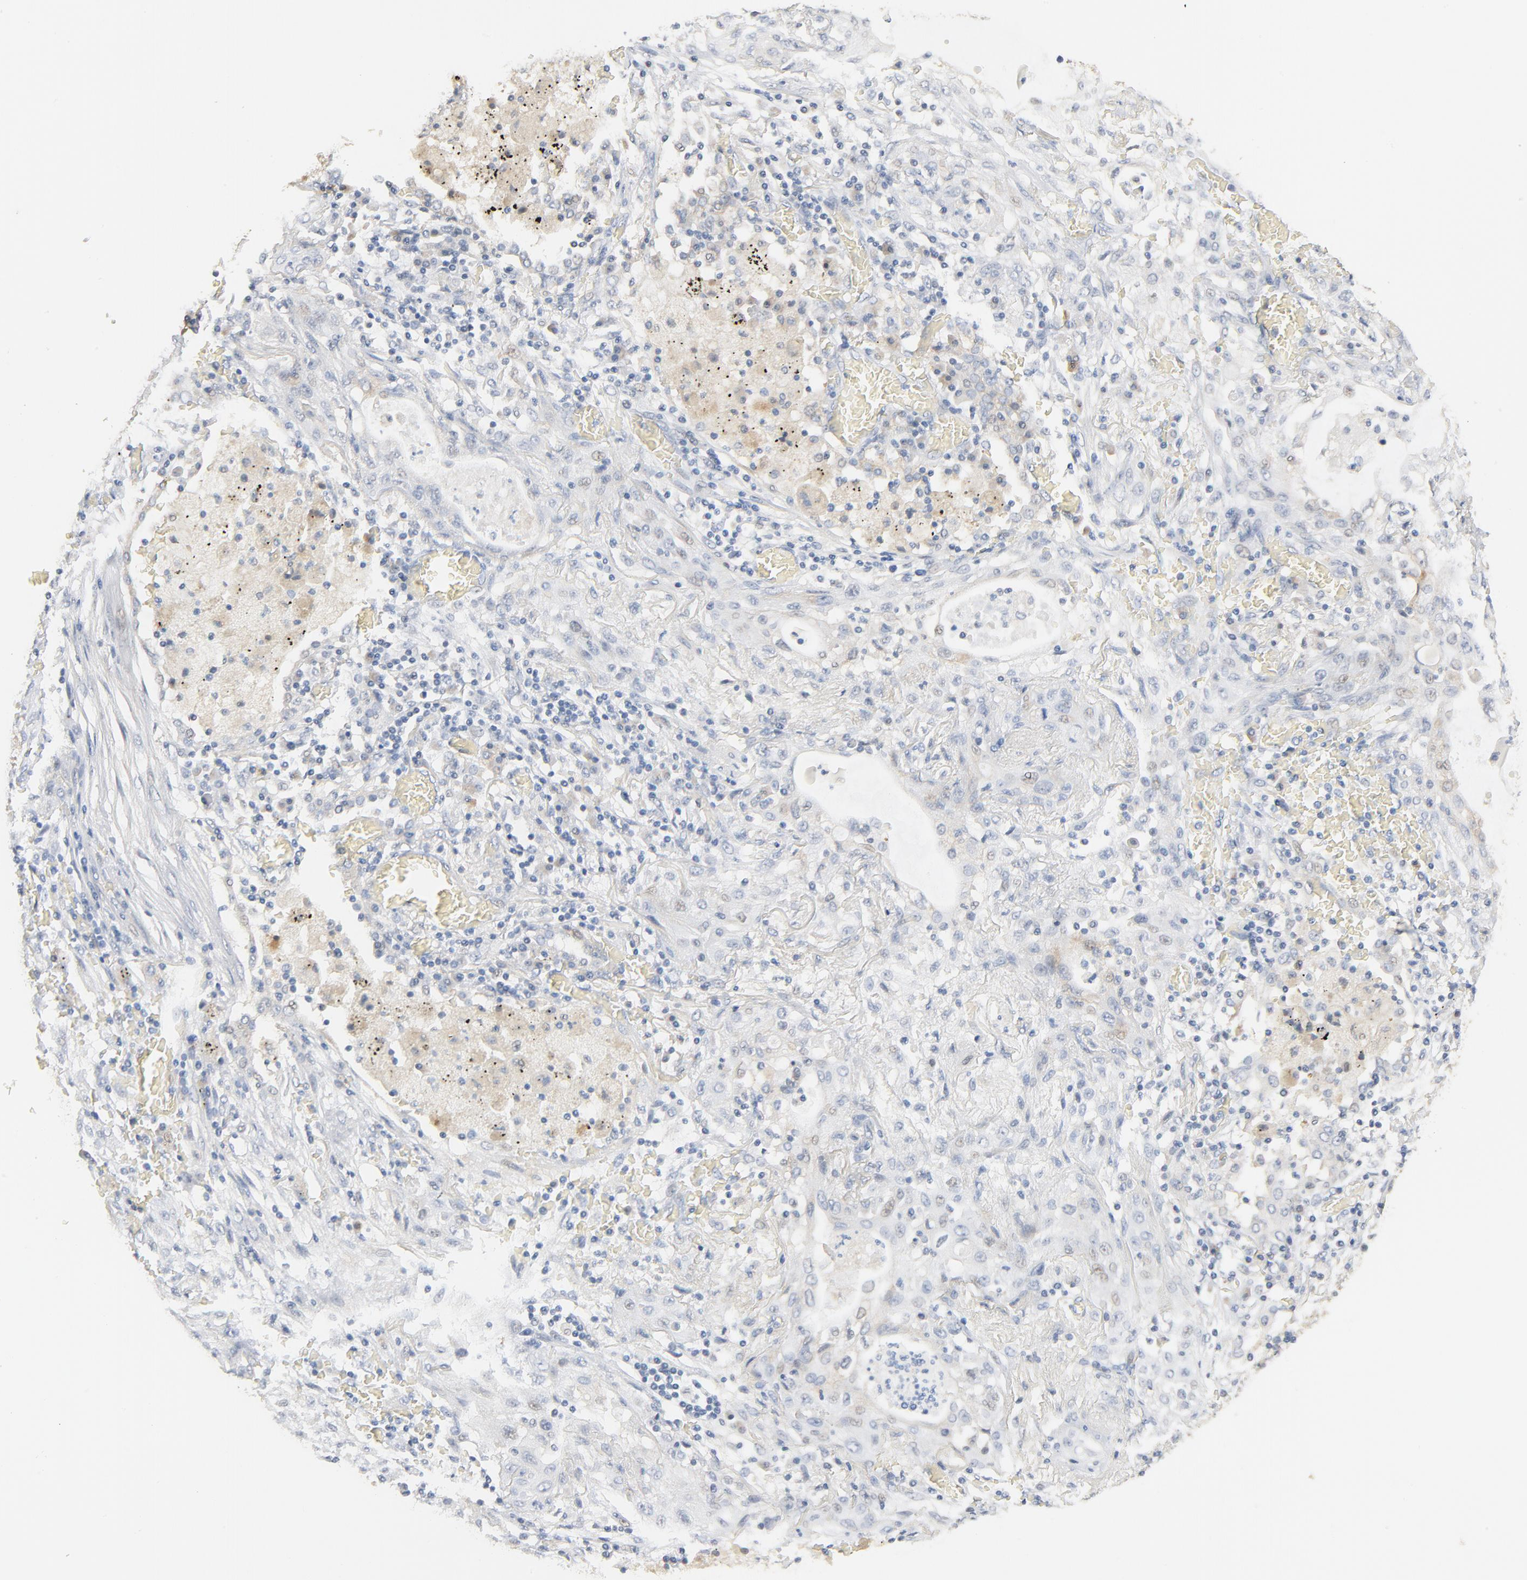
{"staining": {"intensity": "weak", "quantity": "<25%", "location": "cytoplasmic/membranous"}, "tissue": "lung cancer", "cell_type": "Tumor cells", "image_type": "cancer", "snomed": [{"axis": "morphology", "description": "Squamous cell carcinoma, NOS"}, {"axis": "topography", "description": "Lung"}], "caption": "A high-resolution micrograph shows IHC staining of squamous cell carcinoma (lung), which exhibits no significant expression in tumor cells.", "gene": "EPCAM", "patient": {"sex": "female", "age": 47}}